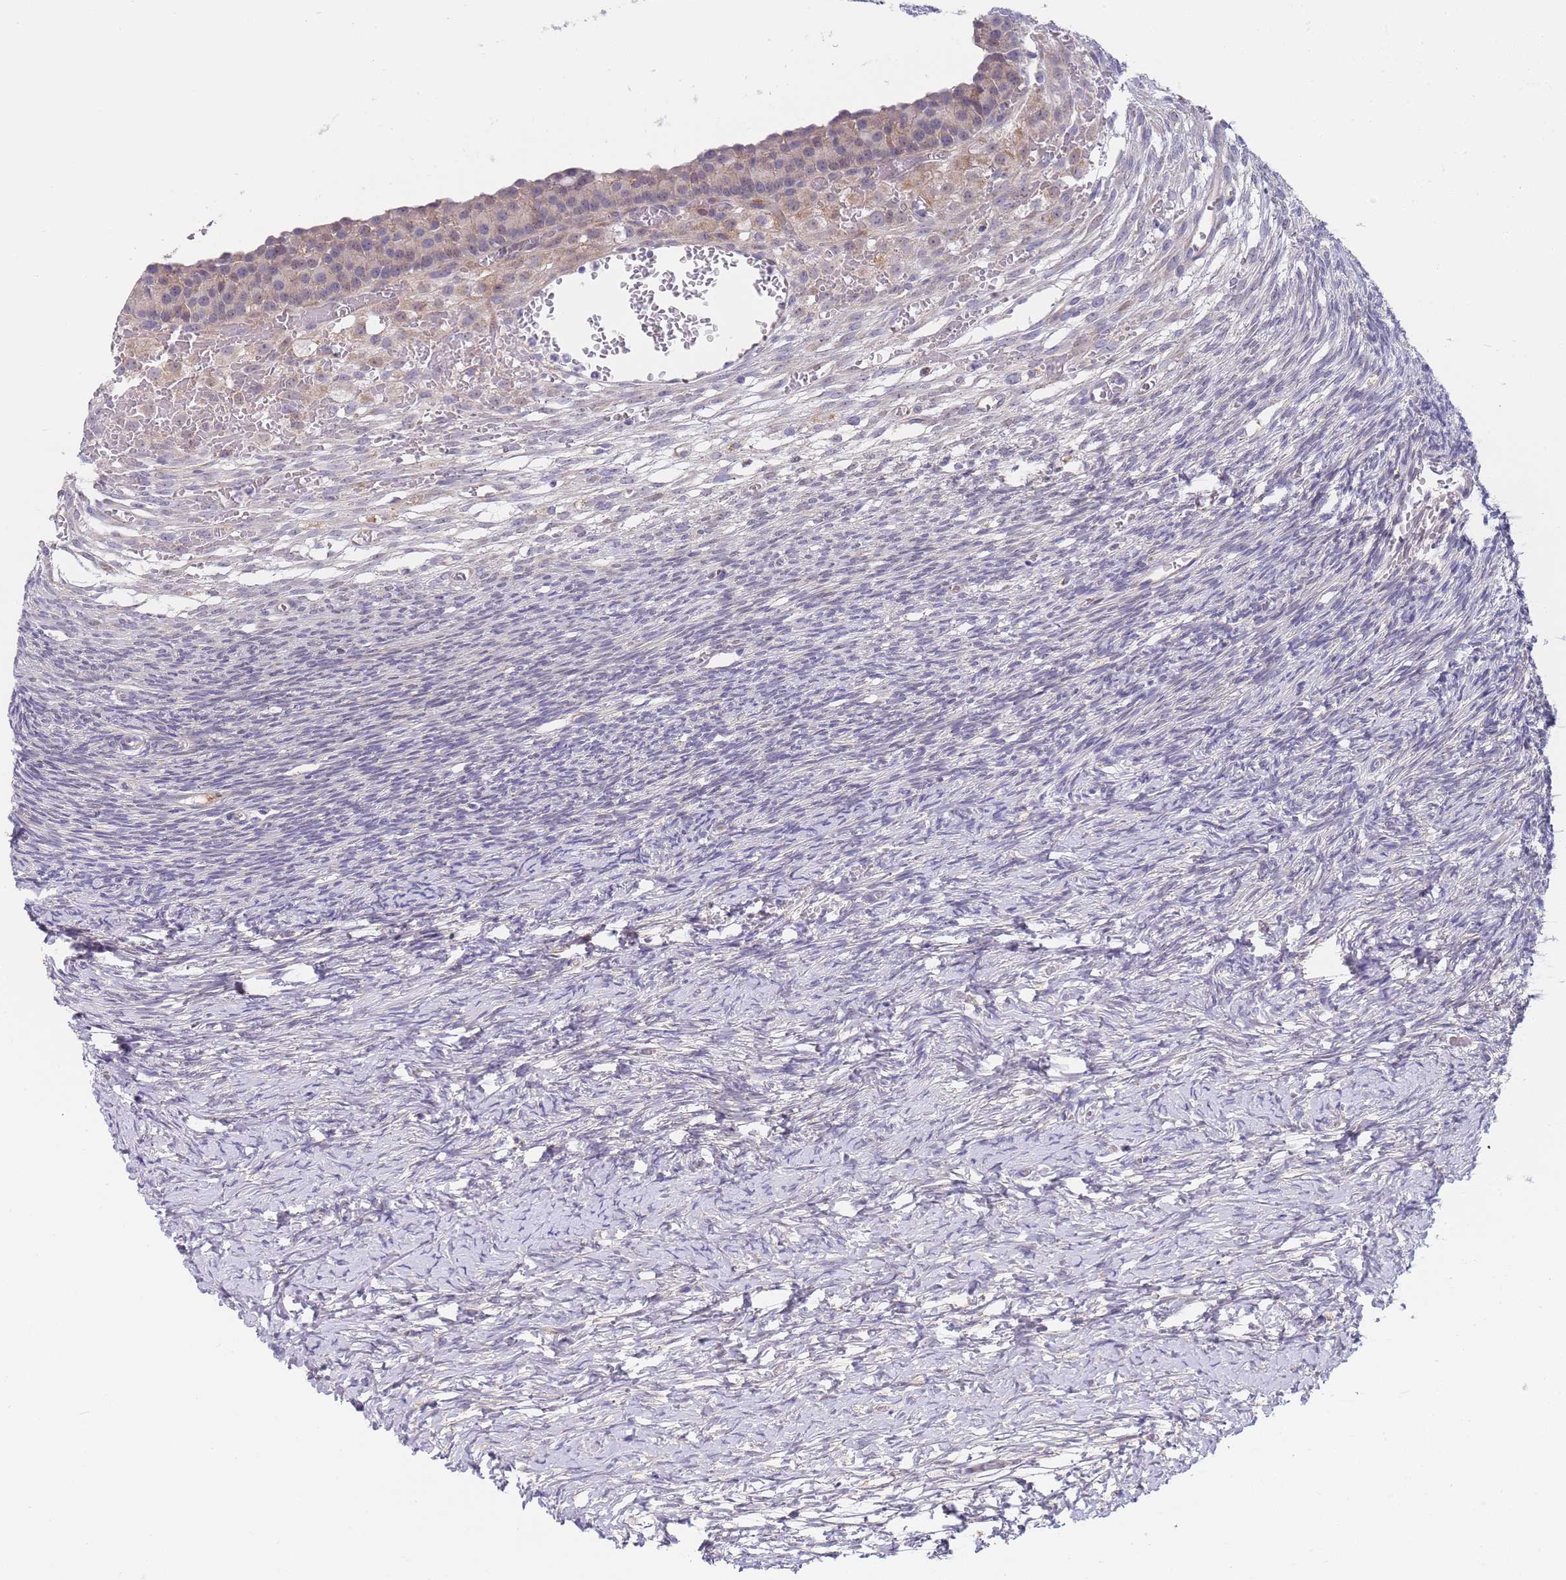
{"staining": {"intensity": "negative", "quantity": "none", "location": "none"}, "tissue": "ovary", "cell_type": "Ovarian stroma cells", "image_type": "normal", "snomed": [{"axis": "morphology", "description": "Normal tissue, NOS"}, {"axis": "topography", "description": "Ovary"}], "caption": "Ovarian stroma cells are negative for brown protein staining in unremarkable ovary.", "gene": "PWWP3A", "patient": {"sex": "female", "age": 39}}